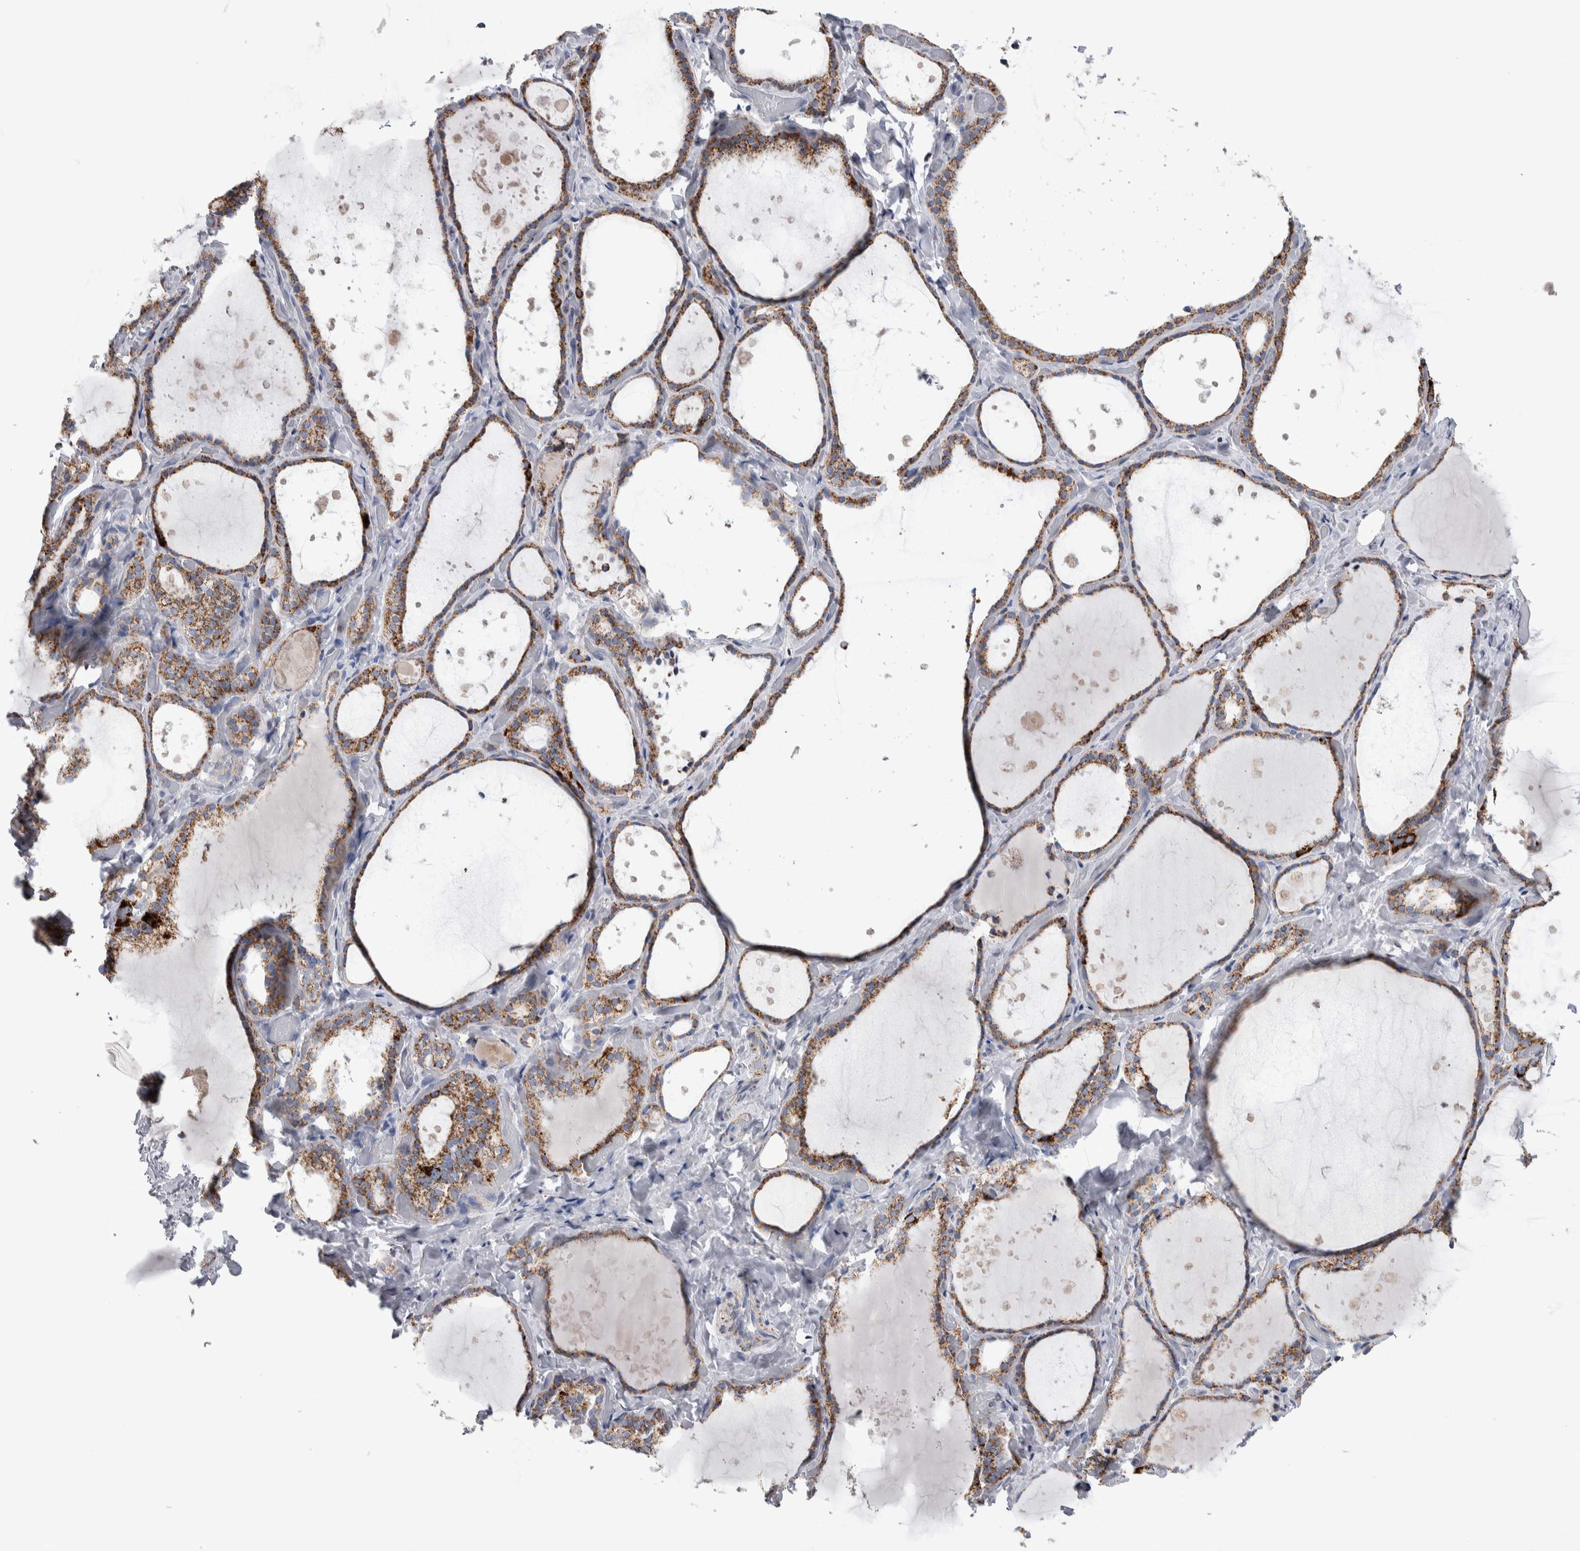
{"staining": {"intensity": "moderate", "quantity": ">75%", "location": "cytoplasmic/membranous"}, "tissue": "thyroid gland", "cell_type": "Glandular cells", "image_type": "normal", "snomed": [{"axis": "morphology", "description": "Normal tissue, NOS"}, {"axis": "topography", "description": "Thyroid gland"}], "caption": "Protein expression by immunohistochemistry (IHC) exhibits moderate cytoplasmic/membranous positivity in approximately >75% of glandular cells in normal thyroid gland. (DAB (3,3'-diaminobenzidine) = brown stain, brightfield microscopy at high magnification).", "gene": "ETFA", "patient": {"sex": "female", "age": 44}}